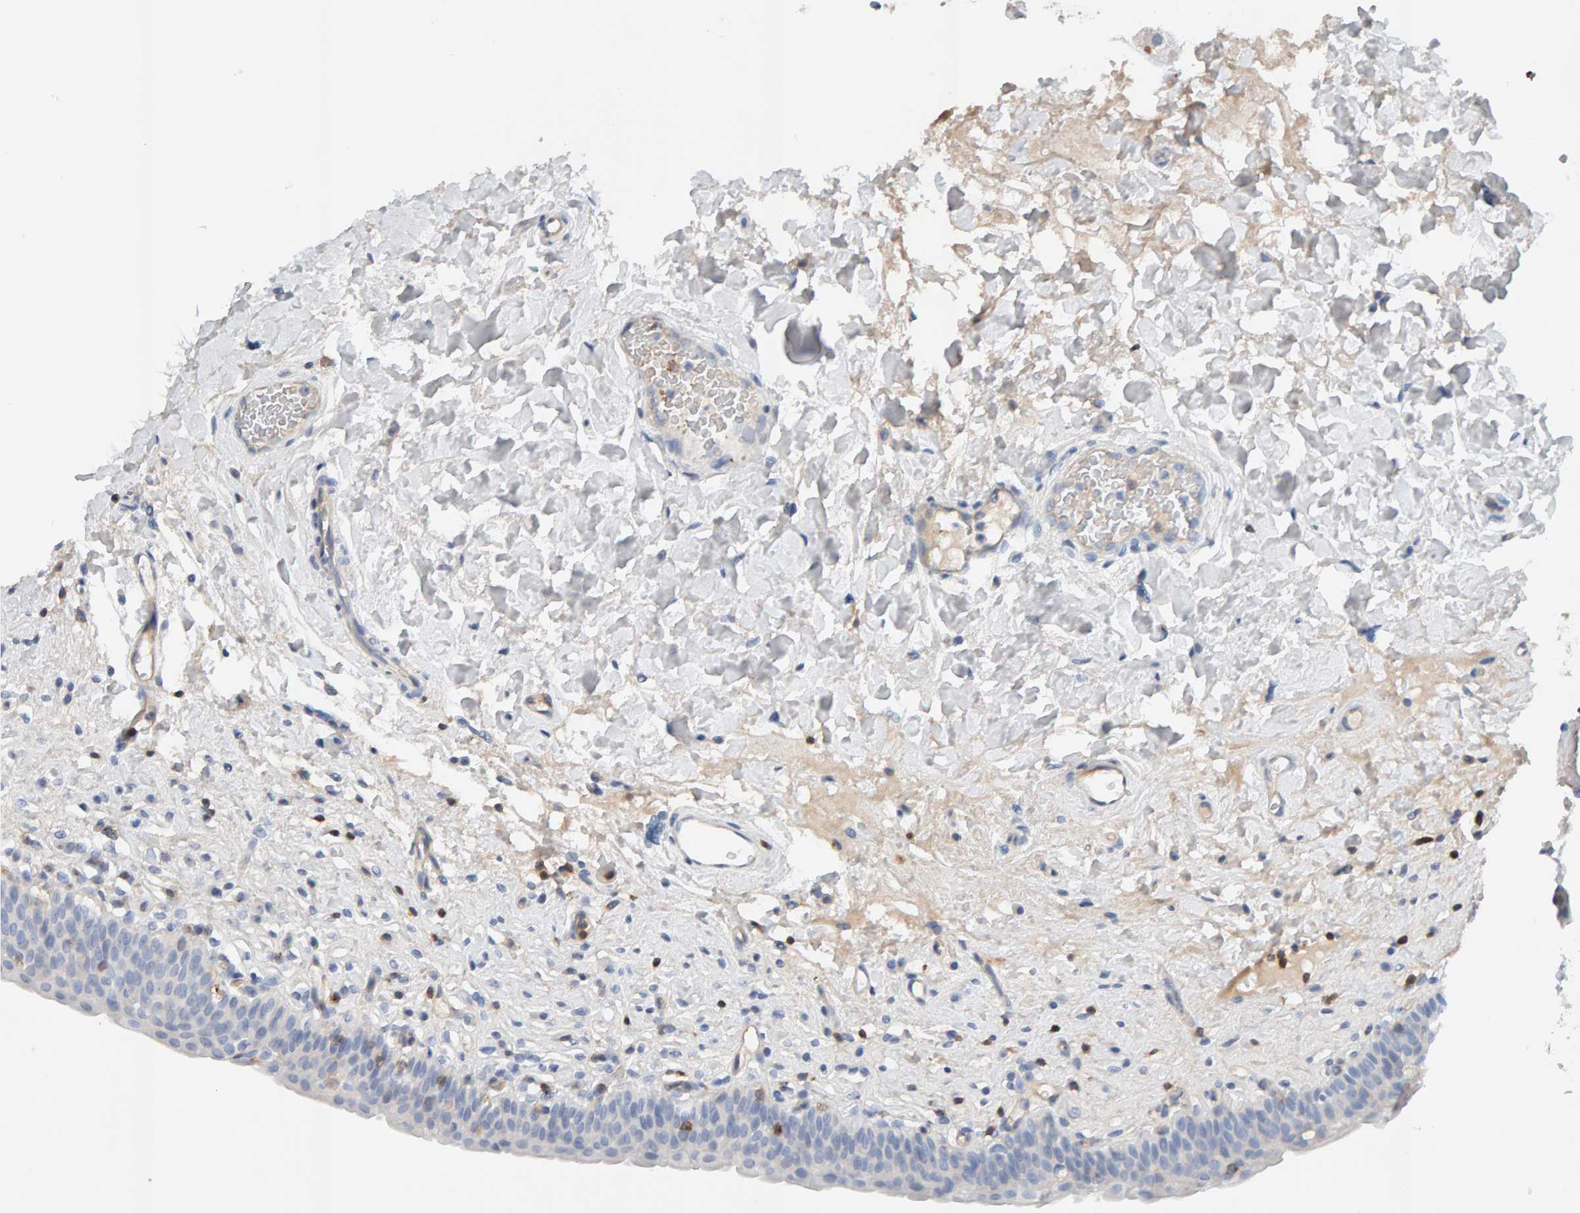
{"staining": {"intensity": "negative", "quantity": "none", "location": "none"}, "tissue": "urinary bladder", "cell_type": "Urothelial cells", "image_type": "normal", "snomed": [{"axis": "morphology", "description": "Normal tissue, NOS"}, {"axis": "topography", "description": "Urinary bladder"}], "caption": "Urothelial cells are negative for brown protein staining in benign urinary bladder.", "gene": "FYN", "patient": {"sex": "male", "age": 83}}